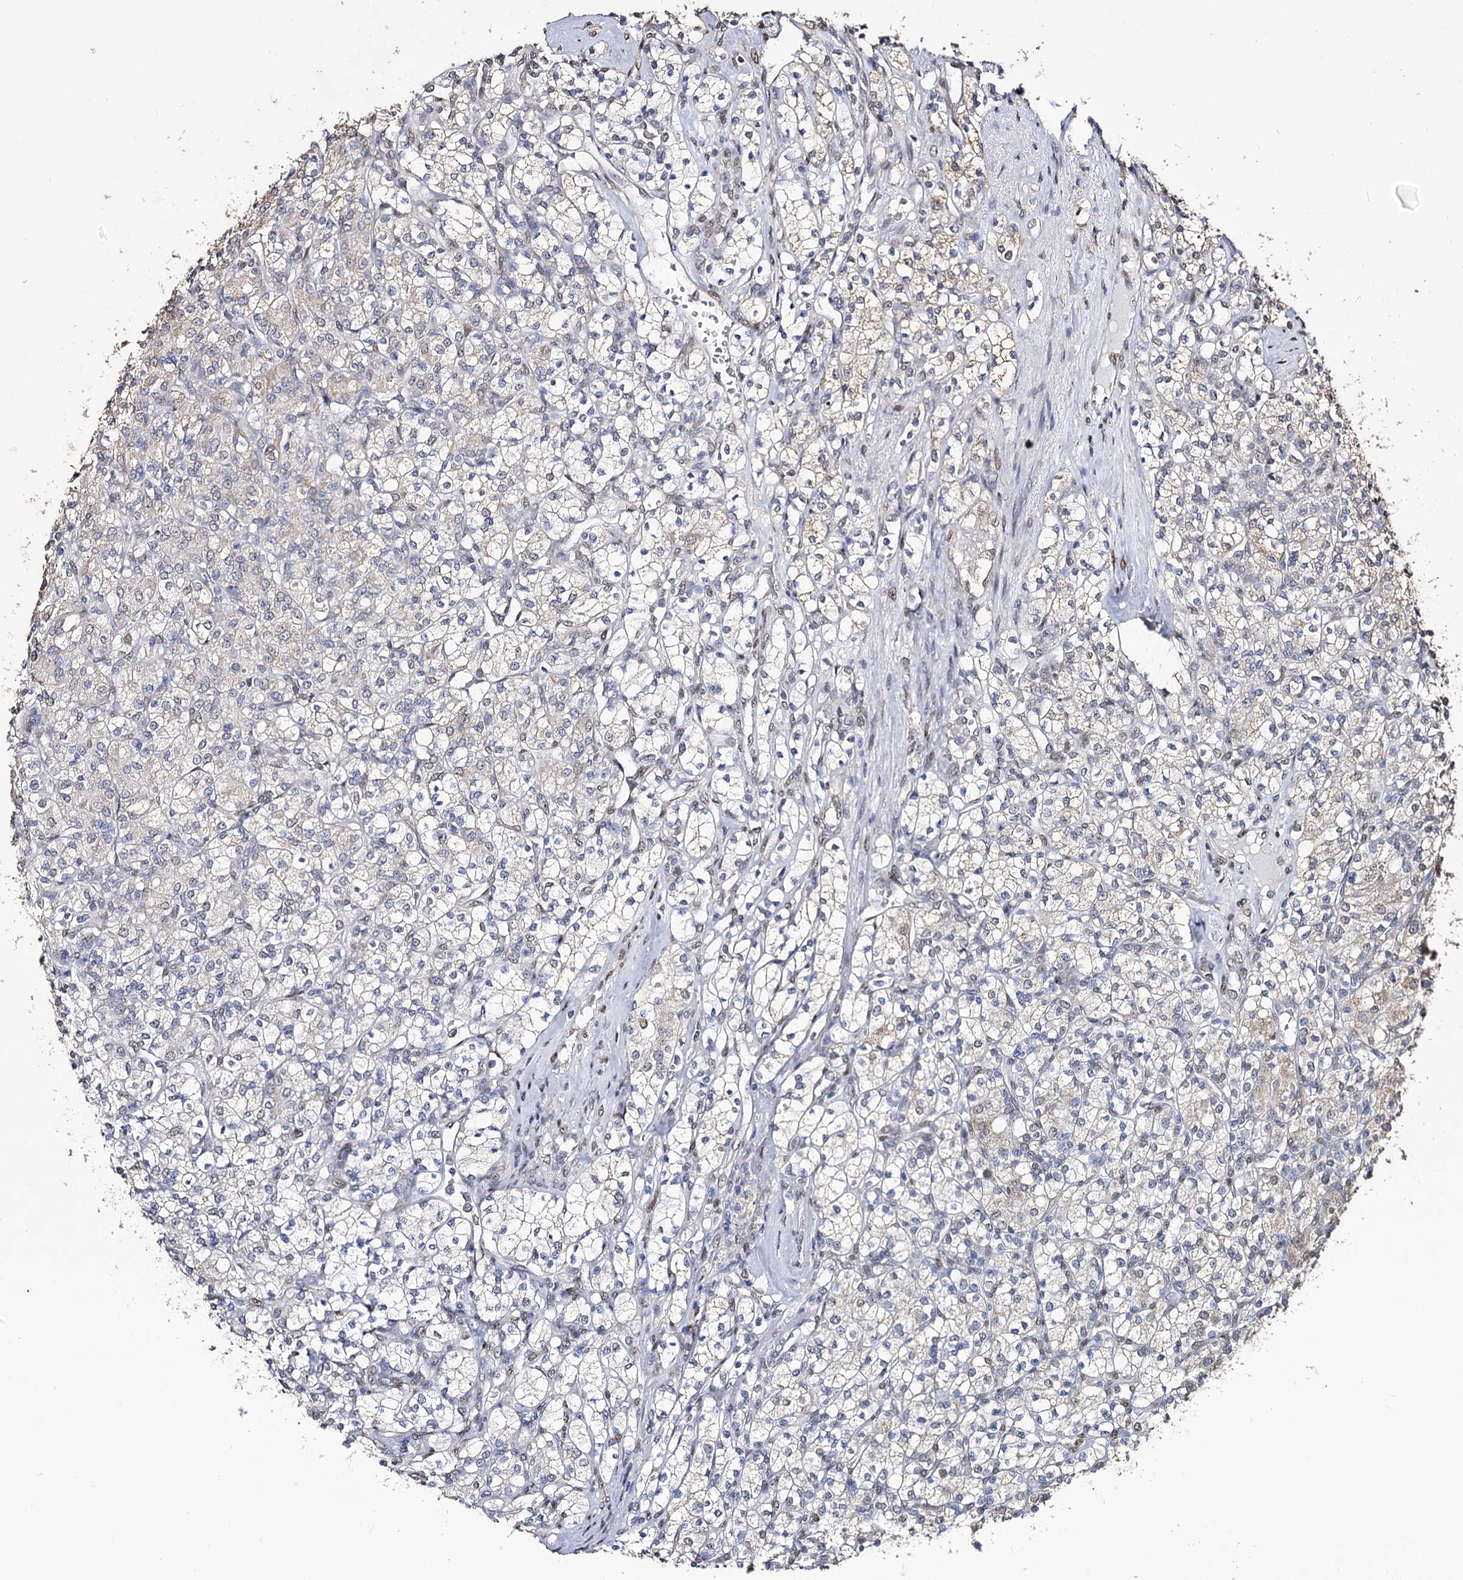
{"staining": {"intensity": "weak", "quantity": "<25%", "location": "cytoplasmic/membranous"}, "tissue": "renal cancer", "cell_type": "Tumor cells", "image_type": "cancer", "snomed": [{"axis": "morphology", "description": "Adenocarcinoma, NOS"}, {"axis": "topography", "description": "Kidney"}], "caption": "This is an immunohistochemistry photomicrograph of human renal adenocarcinoma. There is no expression in tumor cells.", "gene": "NFU1", "patient": {"sex": "male", "age": 77}}